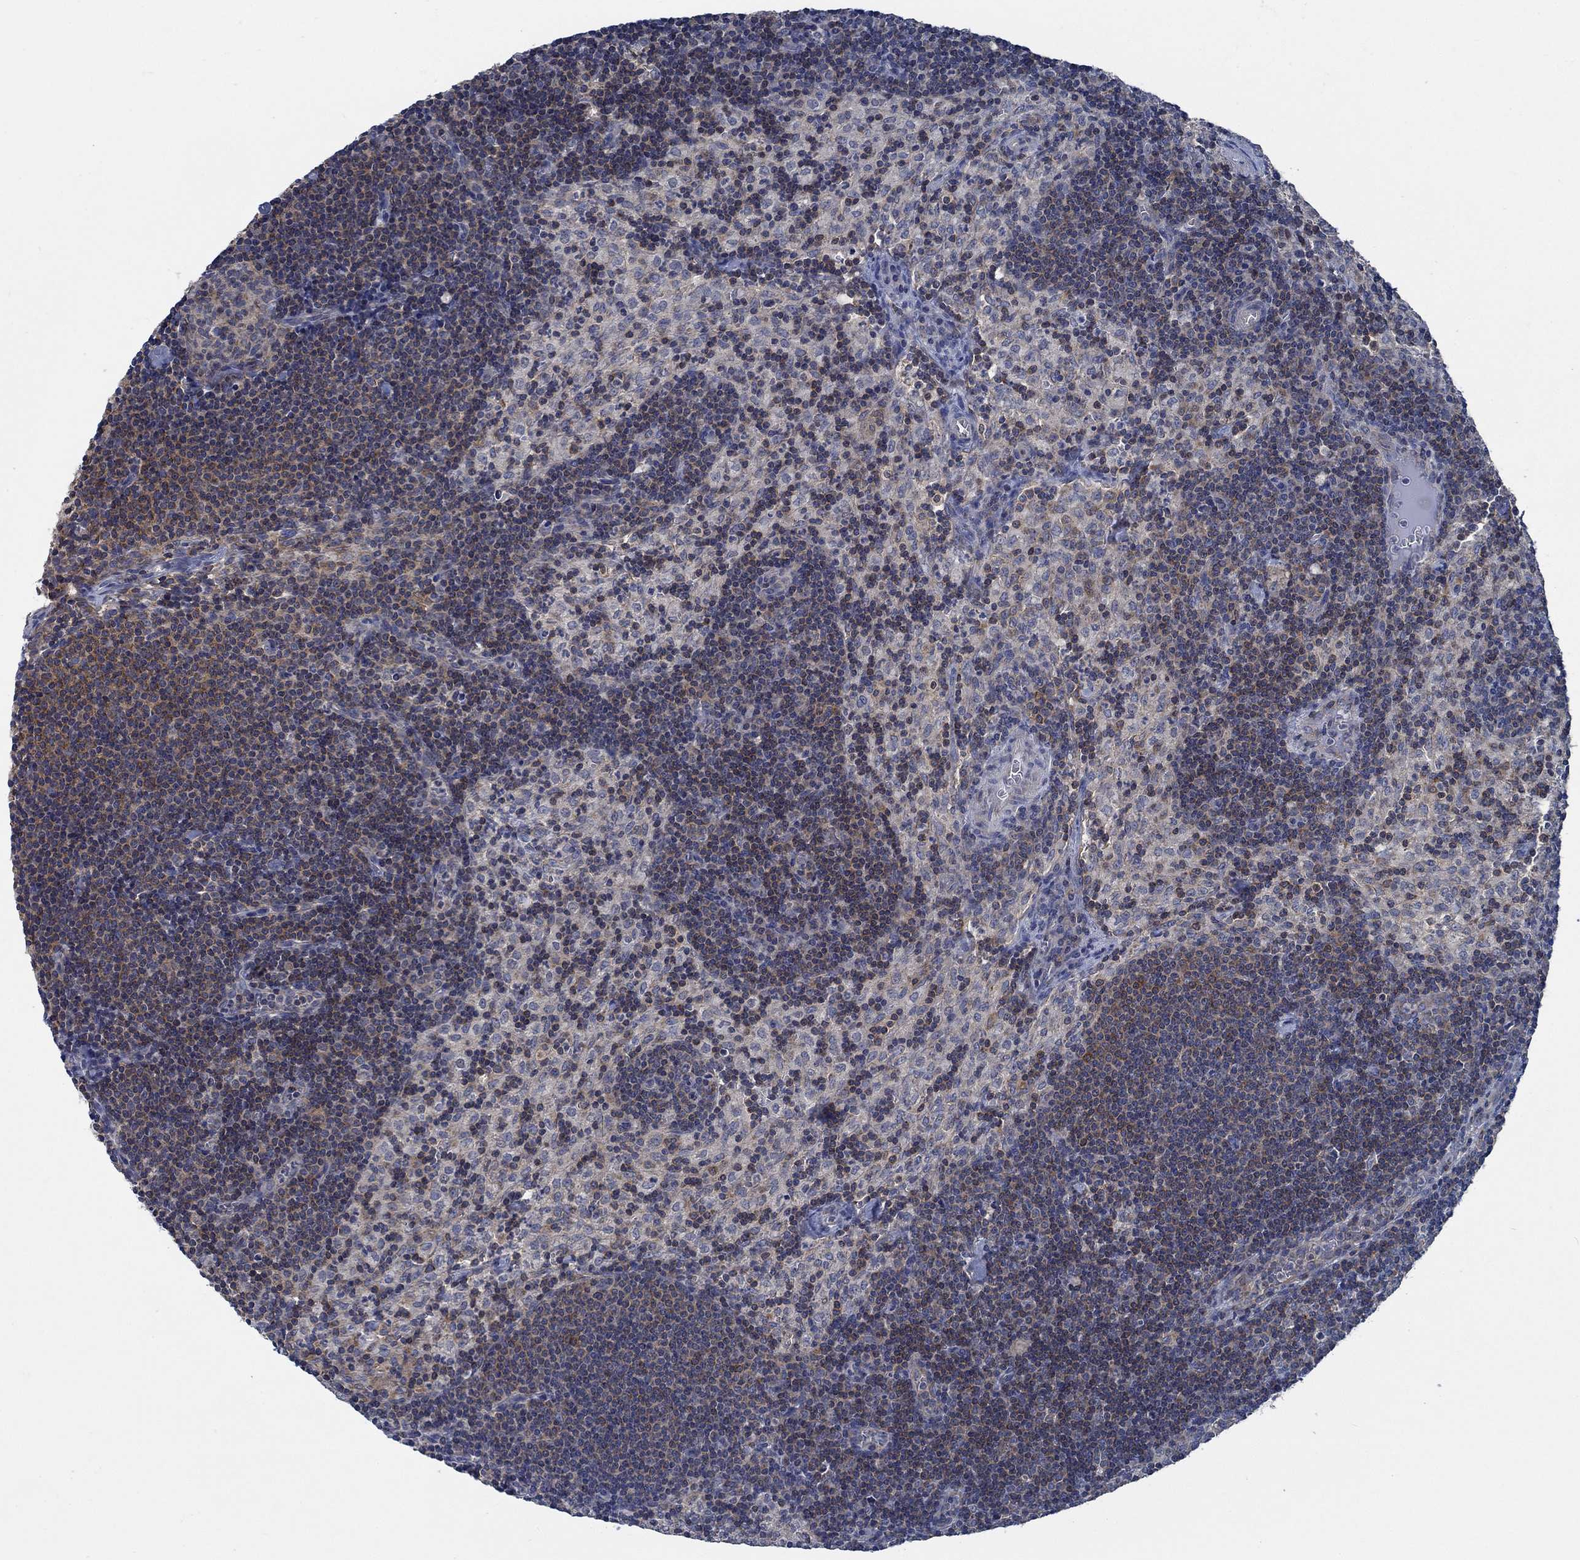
{"staining": {"intensity": "weak", "quantity": ">75%", "location": "cytoplasmic/membranous"}, "tissue": "lymph node", "cell_type": "Non-germinal center cells", "image_type": "normal", "snomed": [{"axis": "morphology", "description": "Normal tissue, NOS"}, {"axis": "topography", "description": "Lymph node"}], "caption": "This micrograph shows immunohistochemistry (IHC) staining of normal human lymph node, with low weak cytoplasmic/membranous positivity in about >75% of non-germinal center cells.", "gene": "STXBP6", "patient": {"sex": "female", "age": 34}}